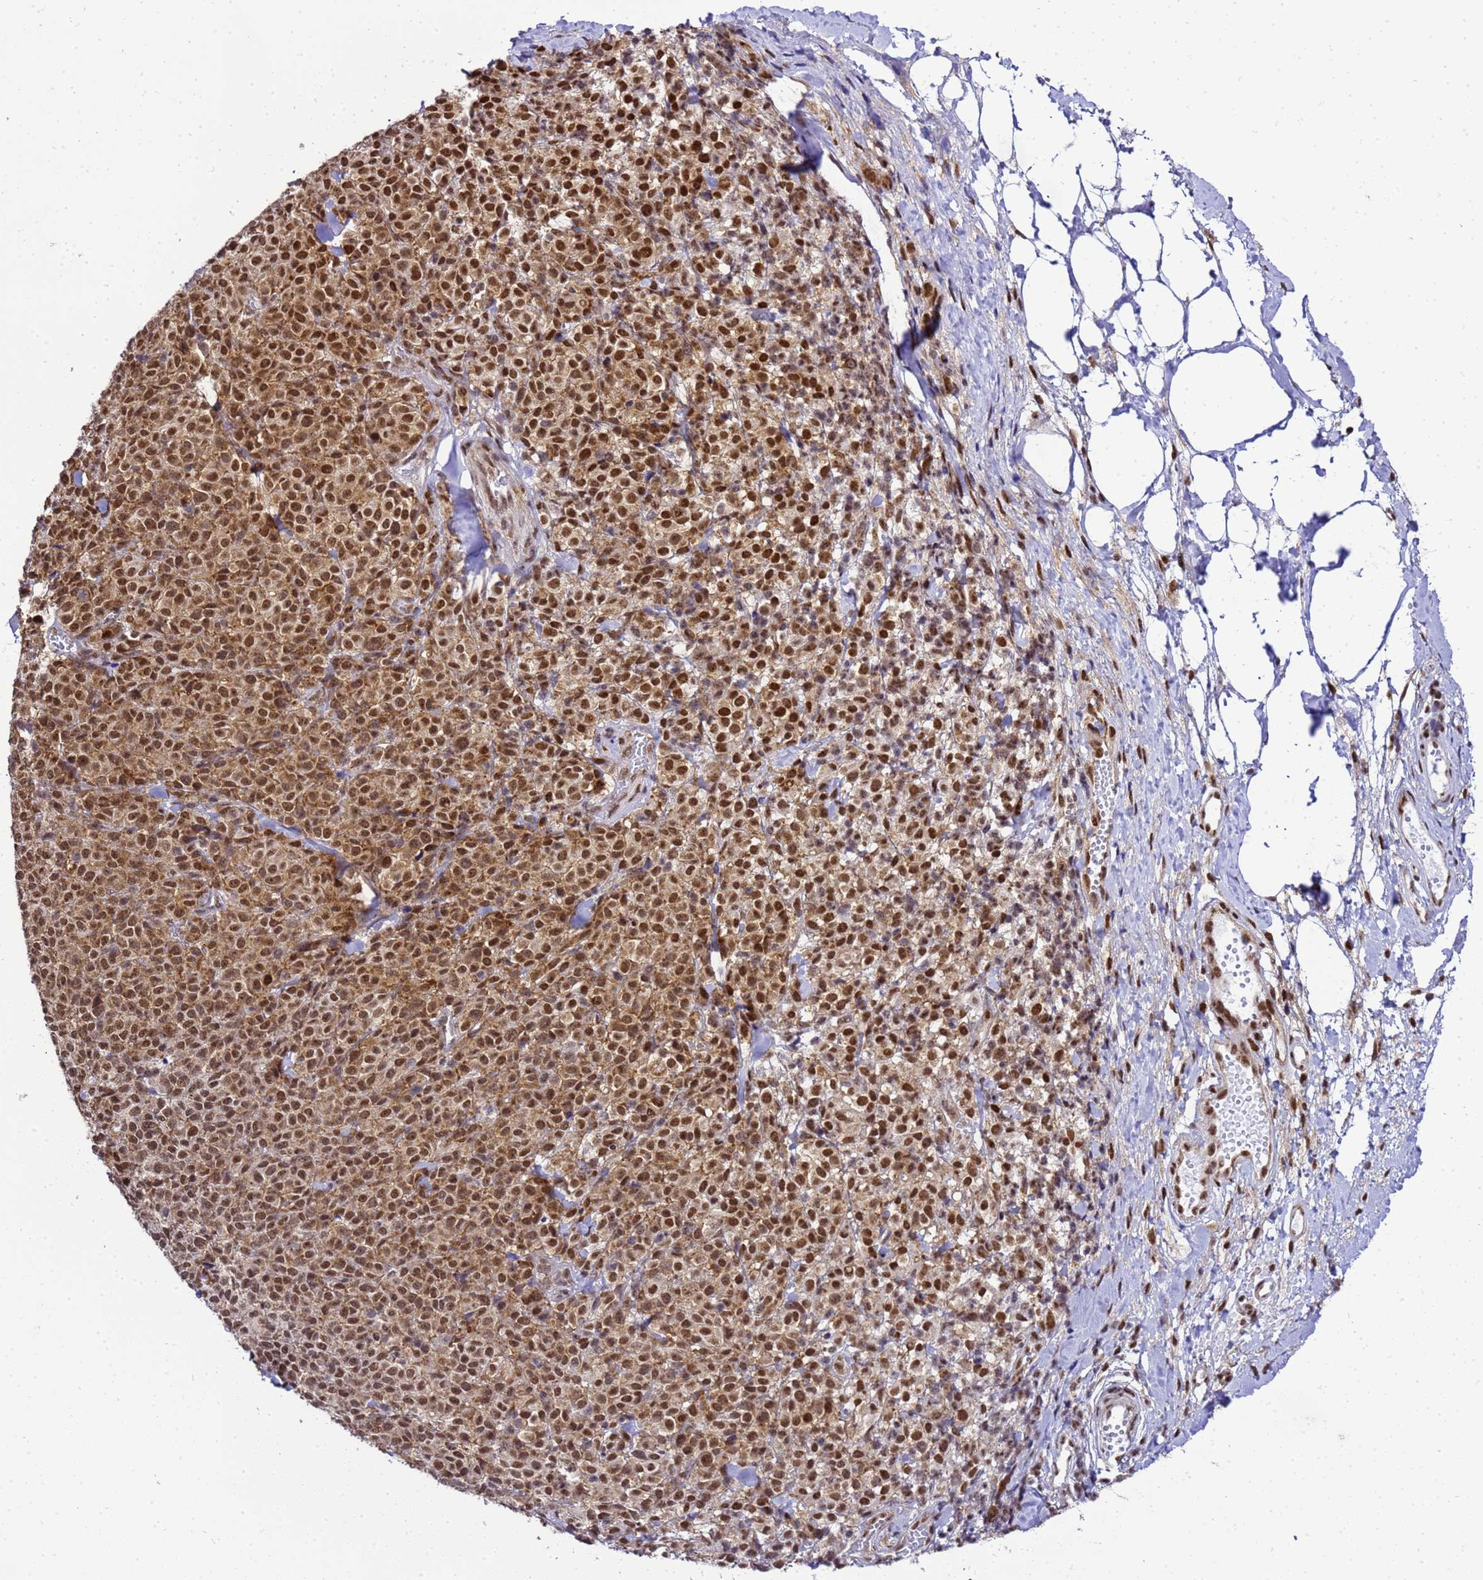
{"staining": {"intensity": "moderate", "quantity": ">75%", "location": "cytoplasmic/membranous,nuclear"}, "tissue": "melanoma", "cell_type": "Tumor cells", "image_type": "cancer", "snomed": [{"axis": "morphology", "description": "Normal tissue, NOS"}, {"axis": "morphology", "description": "Malignant melanoma, NOS"}, {"axis": "topography", "description": "Skin"}], "caption": "Protein expression analysis of malignant melanoma shows moderate cytoplasmic/membranous and nuclear expression in approximately >75% of tumor cells. (brown staining indicates protein expression, while blue staining denotes nuclei).", "gene": "SMN1", "patient": {"sex": "female", "age": 34}}